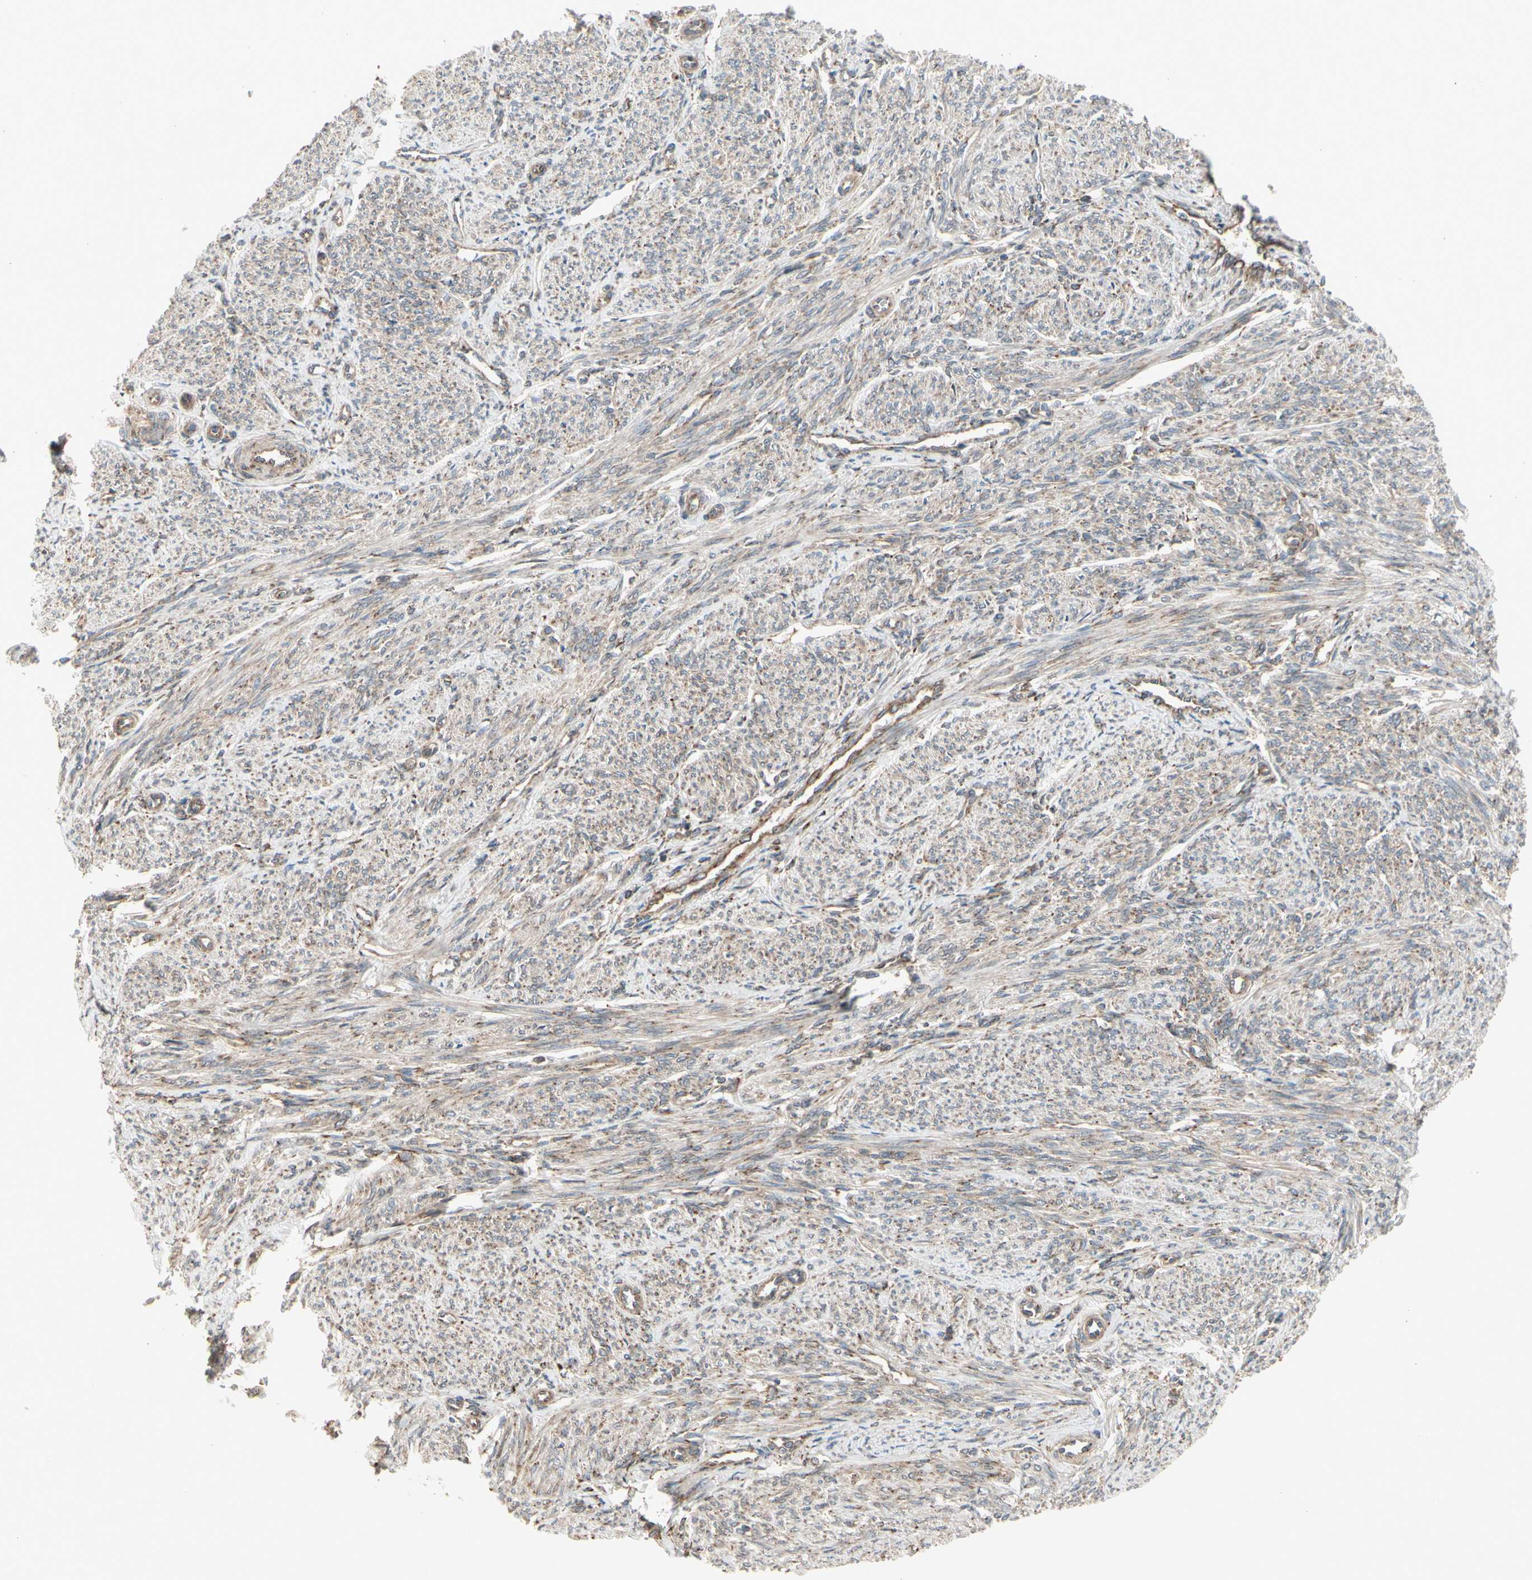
{"staining": {"intensity": "weak", "quantity": ">75%", "location": "cytoplasmic/membranous"}, "tissue": "smooth muscle", "cell_type": "Smooth muscle cells", "image_type": "normal", "snomed": [{"axis": "morphology", "description": "Normal tissue, NOS"}, {"axis": "topography", "description": "Smooth muscle"}], "caption": "This is a histology image of immunohistochemistry (IHC) staining of unremarkable smooth muscle, which shows weak positivity in the cytoplasmic/membranous of smooth muscle cells.", "gene": "SLC39A9", "patient": {"sex": "female", "age": 65}}